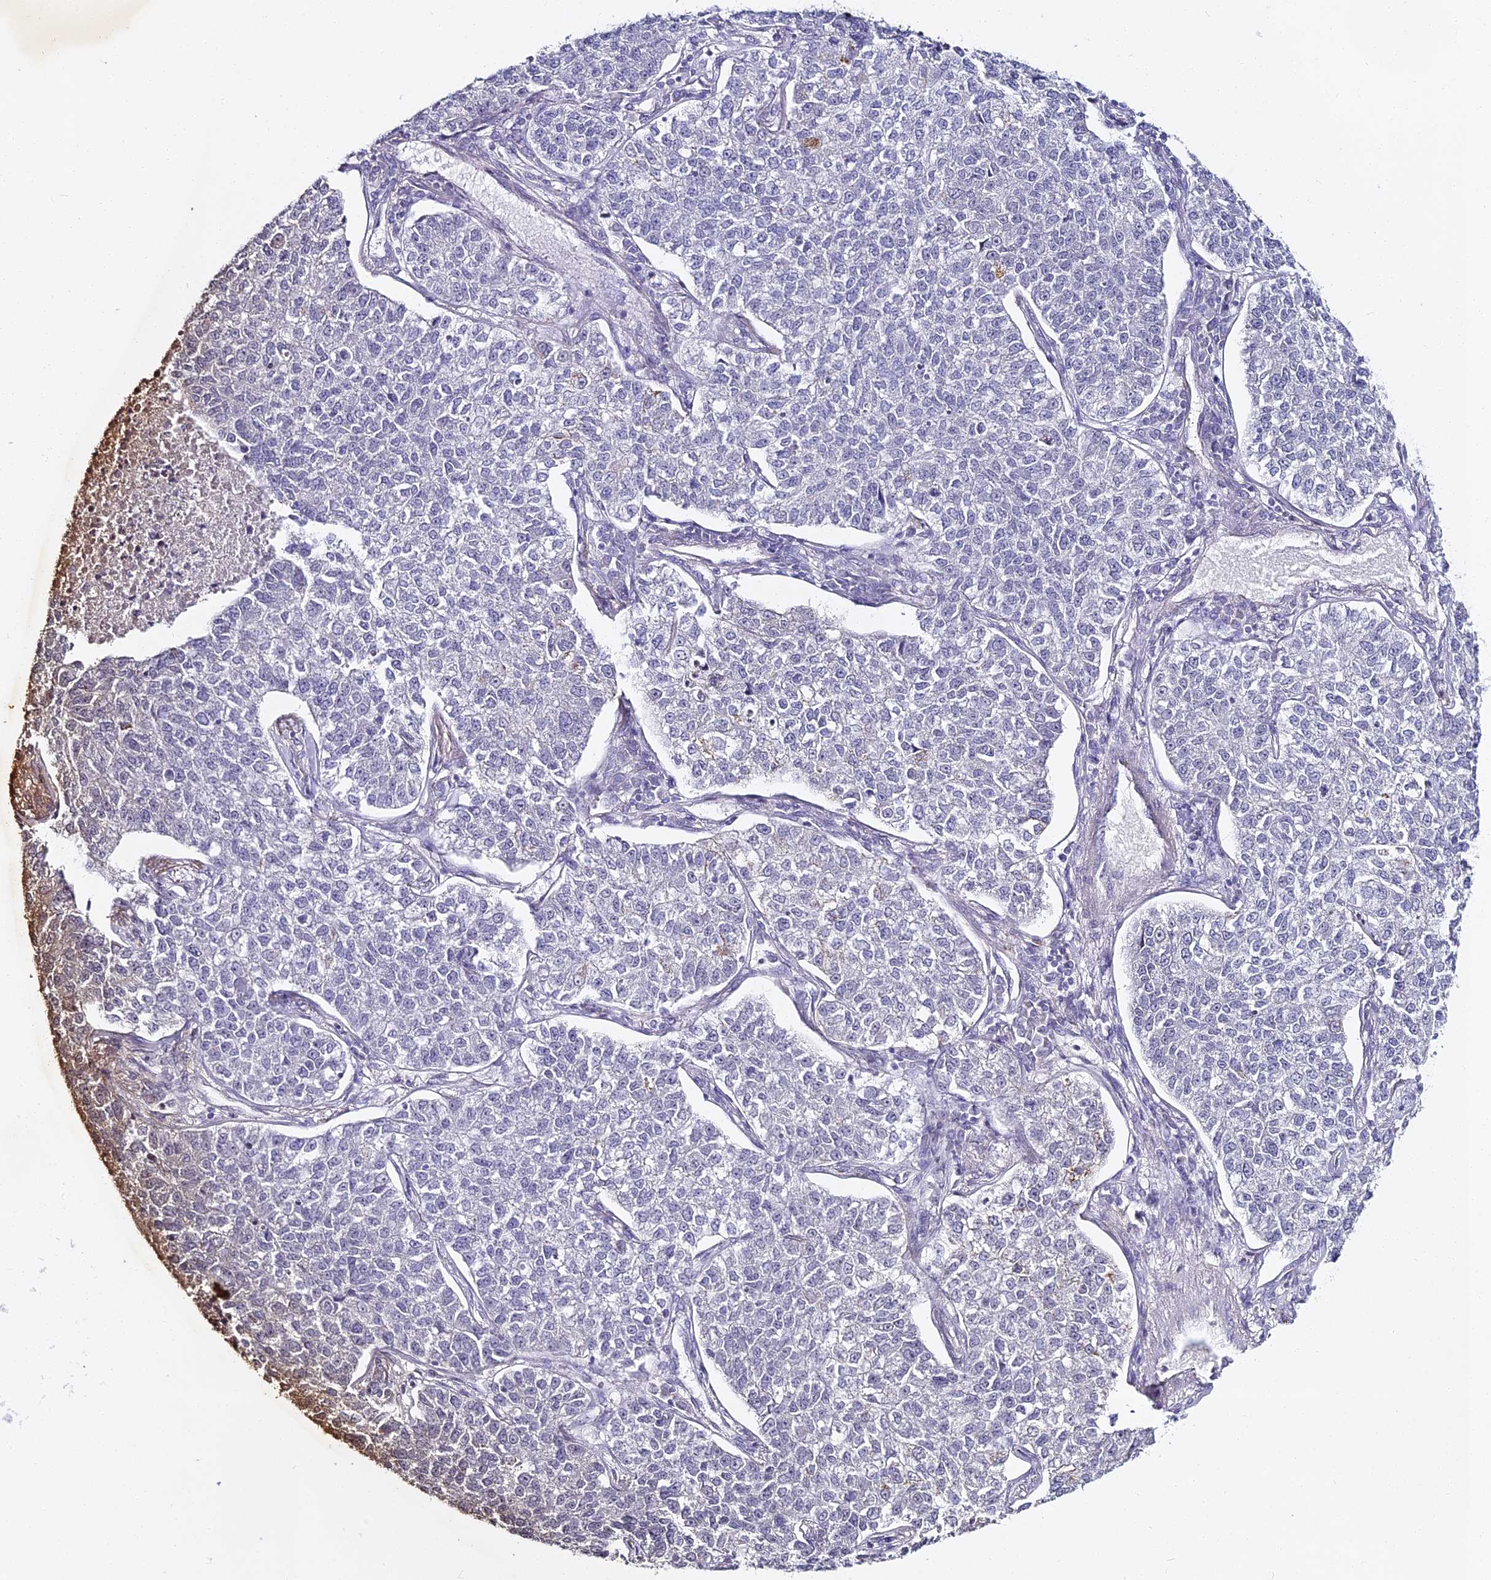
{"staining": {"intensity": "negative", "quantity": "none", "location": "none"}, "tissue": "lung cancer", "cell_type": "Tumor cells", "image_type": "cancer", "snomed": [{"axis": "morphology", "description": "Adenocarcinoma, NOS"}, {"axis": "topography", "description": "Lung"}], "caption": "Tumor cells are negative for protein expression in human lung cancer. (DAB (3,3'-diaminobenzidine) immunohistochemistry visualized using brightfield microscopy, high magnification).", "gene": "ALPG", "patient": {"sex": "male", "age": 49}}